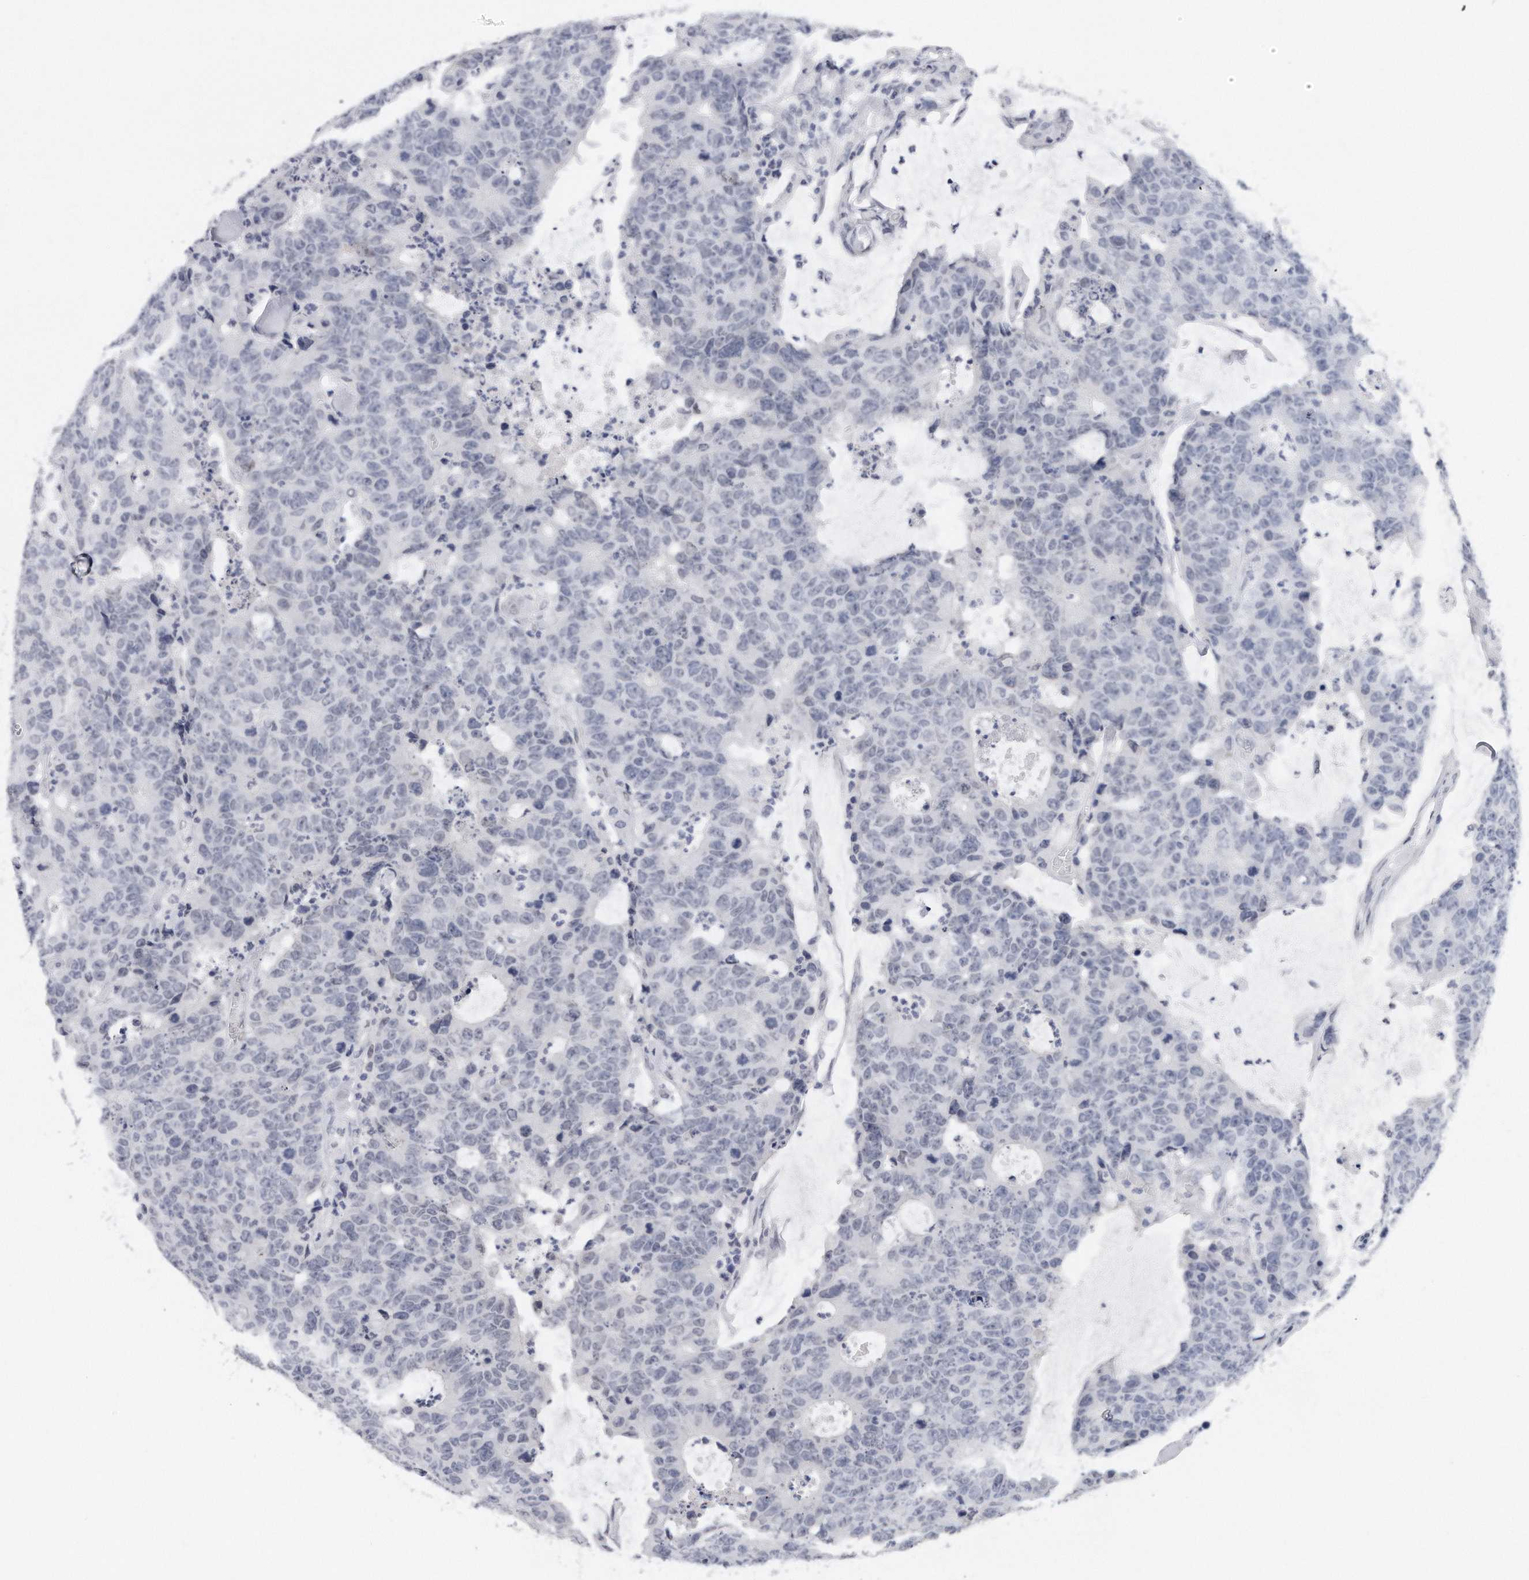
{"staining": {"intensity": "negative", "quantity": "none", "location": "none"}, "tissue": "colorectal cancer", "cell_type": "Tumor cells", "image_type": "cancer", "snomed": [{"axis": "morphology", "description": "Adenocarcinoma, NOS"}, {"axis": "topography", "description": "Colon"}], "caption": "The image exhibits no significant expression in tumor cells of colorectal adenocarcinoma. (Stains: DAB (3,3'-diaminobenzidine) immunohistochemistry (IHC) with hematoxylin counter stain, Microscopy: brightfield microscopy at high magnification).", "gene": "CTBP2", "patient": {"sex": "female", "age": 86}}